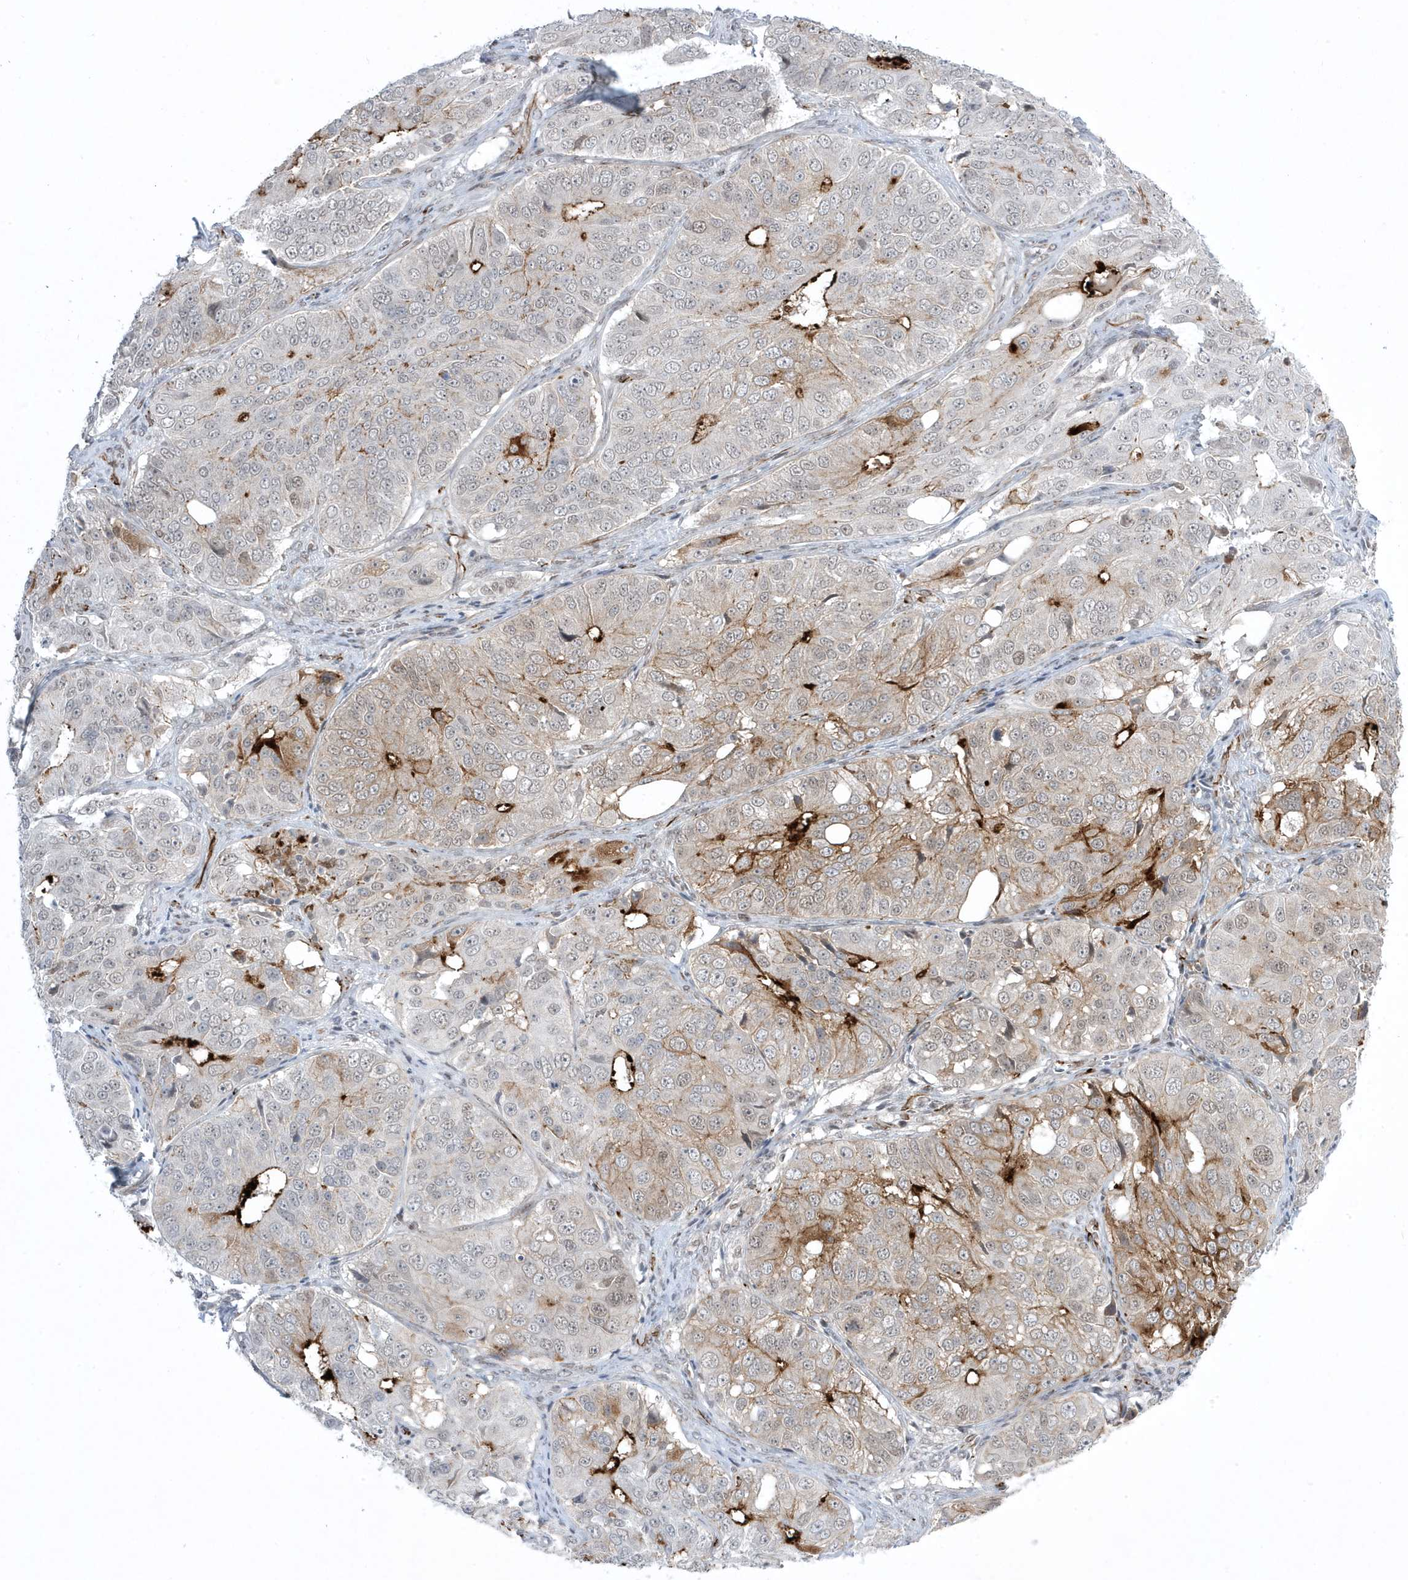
{"staining": {"intensity": "strong", "quantity": "<25%", "location": "cytoplasmic/membranous"}, "tissue": "ovarian cancer", "cell_type": "Tumor cells", "image_type": "cancer", "snomed": [{"axis": "morphology", "description": "Carcinoma, endometroid"}, {"axis": "topography", "description": "Ovary"}], "caption": "Tumor cells reveal medium levels of strong cytoplasmic/membranous positivity in approximately <25% of cells in ovarian endometroid carcinoma.", "gene": "ADAMTSL3", "patient": {"sex": "female", "age": 51}}